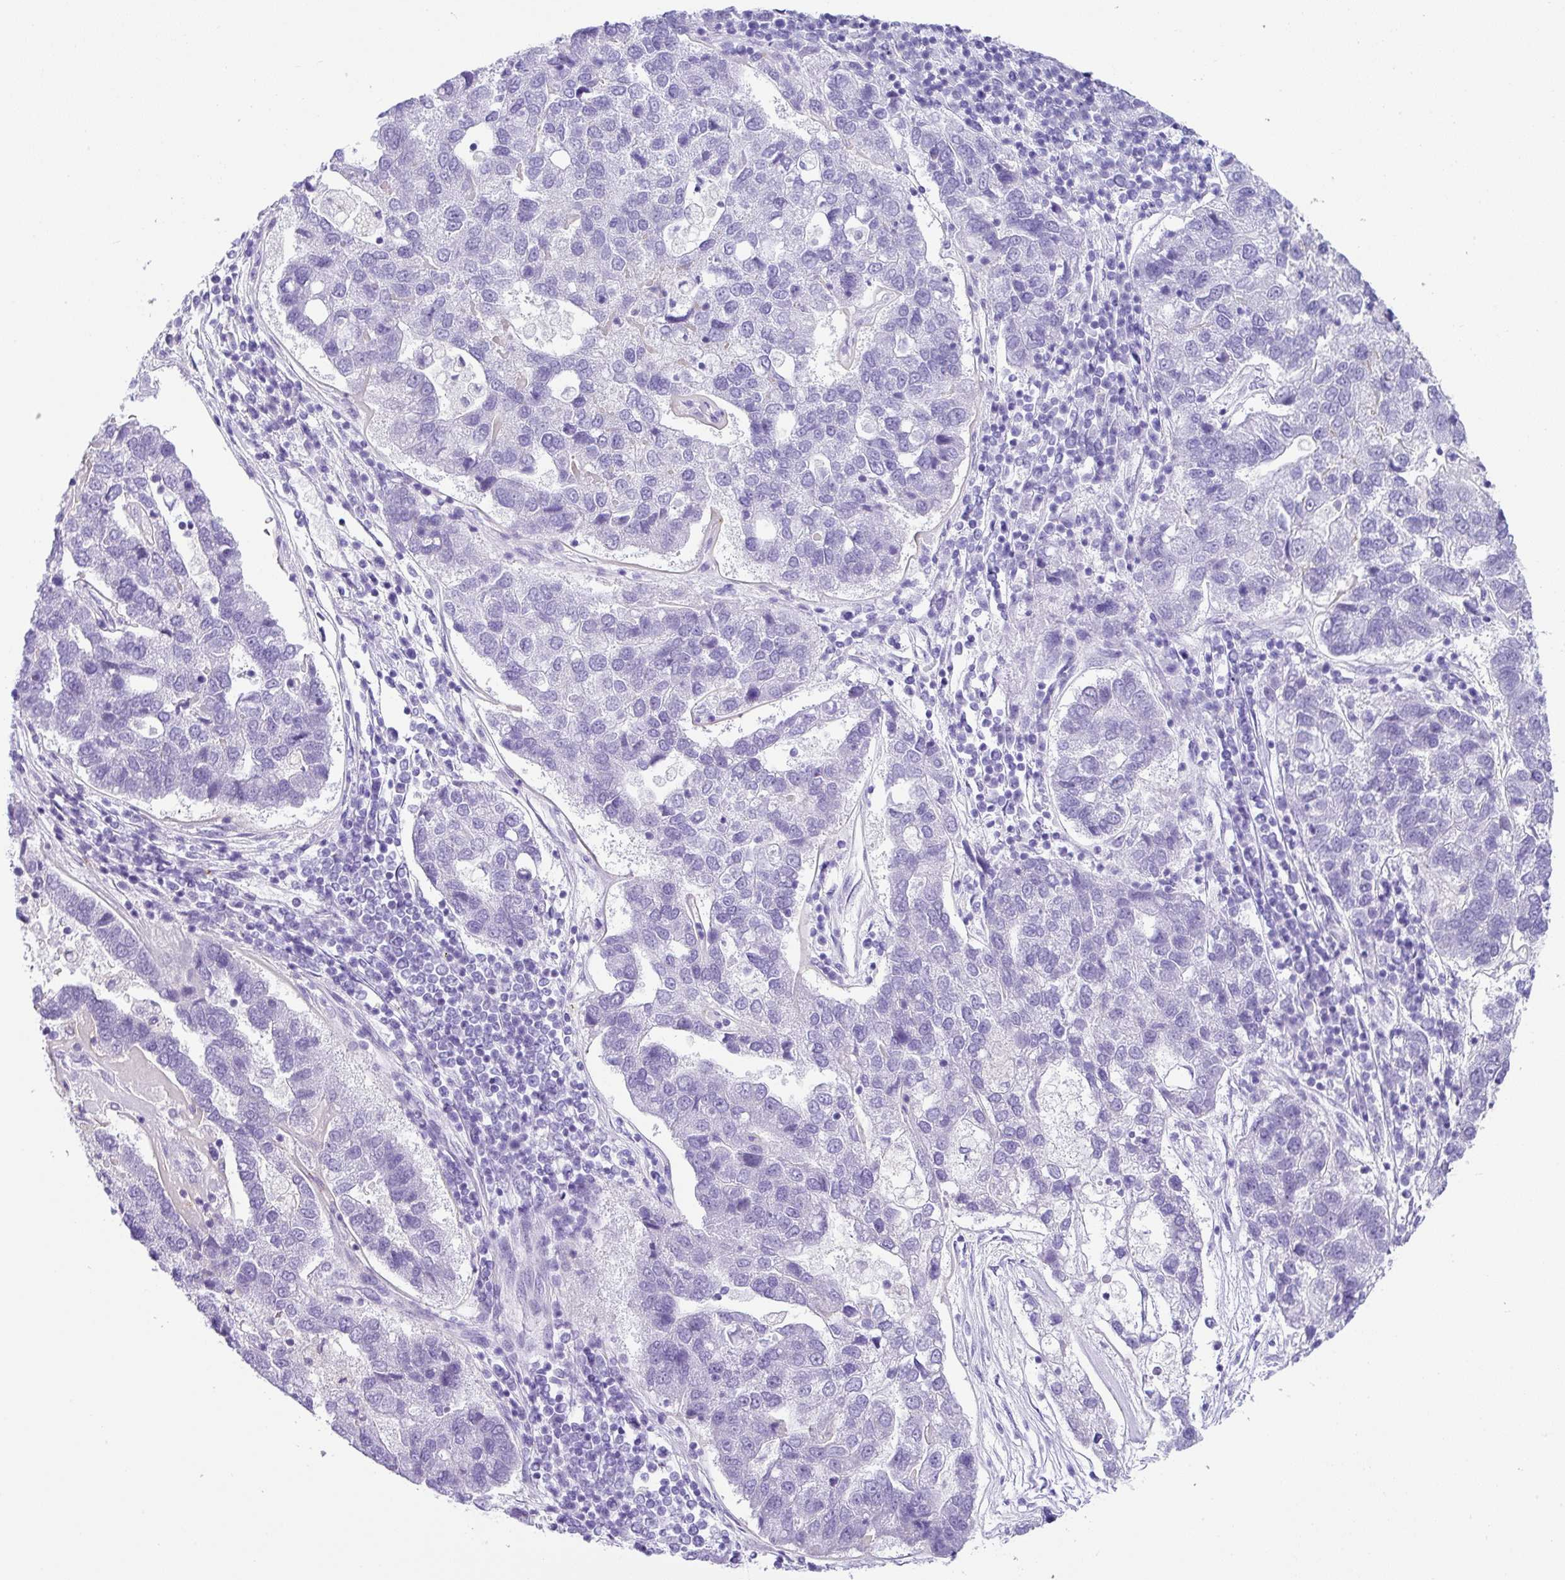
{"staining": {"intensity": "negative", "quantity": "none", "location": "none"}, "tissue": "pancreatic cancer", "cell_type": "Tumor cells", "image_type": "cancer", "snomed": [{"axis": "morphology", "description": "Adenocarcinoma, NOS"}, {"axis": "topography", "description": "Pancreas"}], "caption": "High magnification brightfield microscopy of adenocarcinoma (pancreatic) stained with DAB (3,3'-diaminobenzidine) (brown) and counterstained with hematoxylin (blue): tumor cells show no significant expression. The staining is performed using DAB (3,3'-diaminobenzidine) brown chromogen with nuclei counter-stained in using hematoxylin.", "gene": "ZG16", "patient": {"sex": "female", "age": 61}}